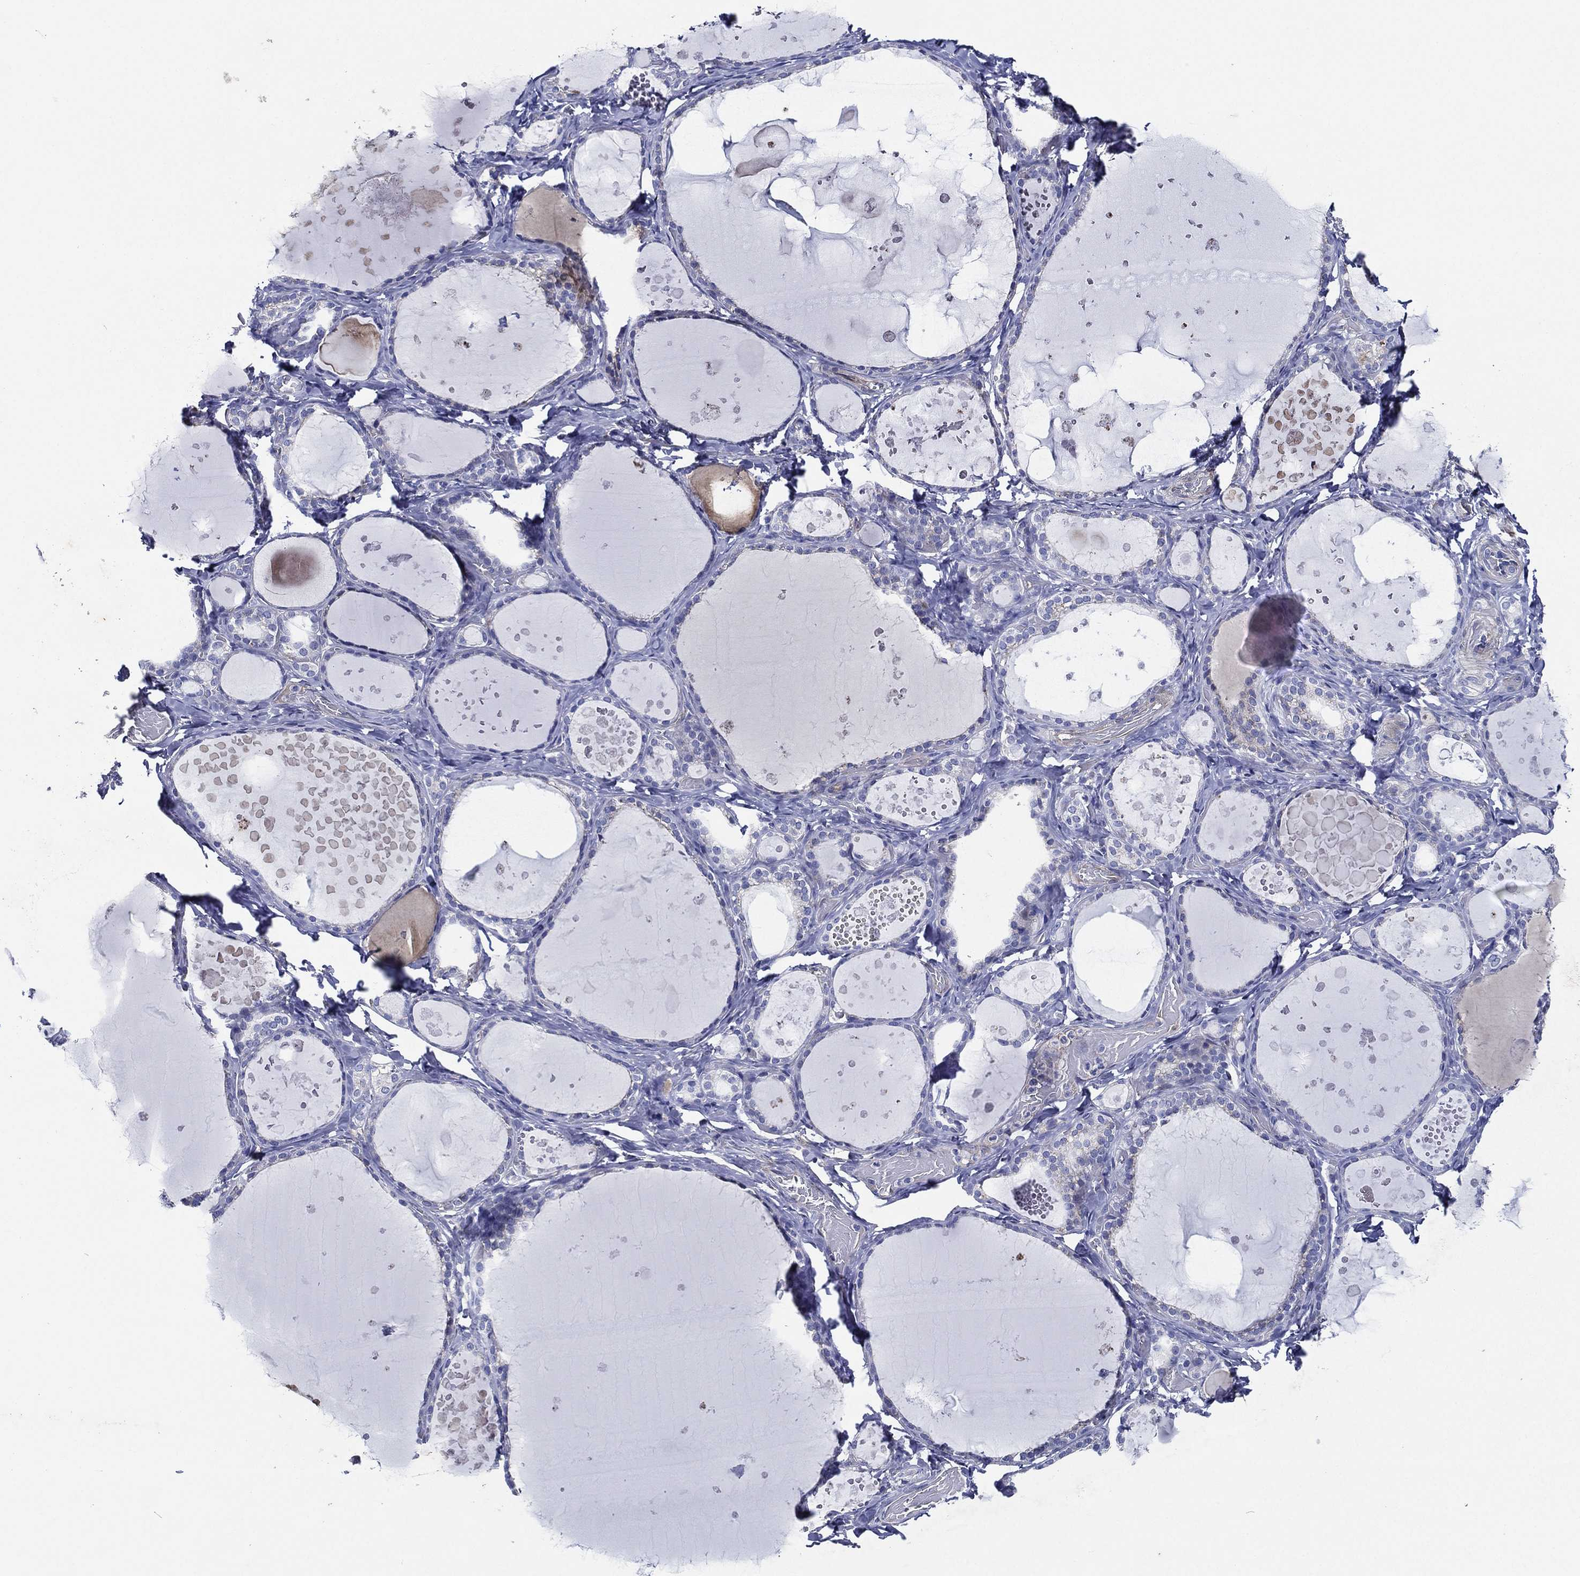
{"staining": {"intensity": "negative", "quantity": "none", "location": "none"}, "tissue": "thyroid gland", "cell_type": "Glandular cells", "image_type": "normal", "snomed": [{"axis": "morphology", "description": "Normal tissue, NOS"}, {"axis": "topography", "description": "Thyroid gland"}], "caption": "High power microscopy image of an immunohistochemistry histopathology image of normal thyroid gland, revealing no significant expression in glandular cells. (Stains: DAB IHC with hematoxylin counter stain, Microscopy: brightfield microscopy at high magnification).", "gene": "TMPRSS11D", "patient": {"sex": "female", "age": 56}}